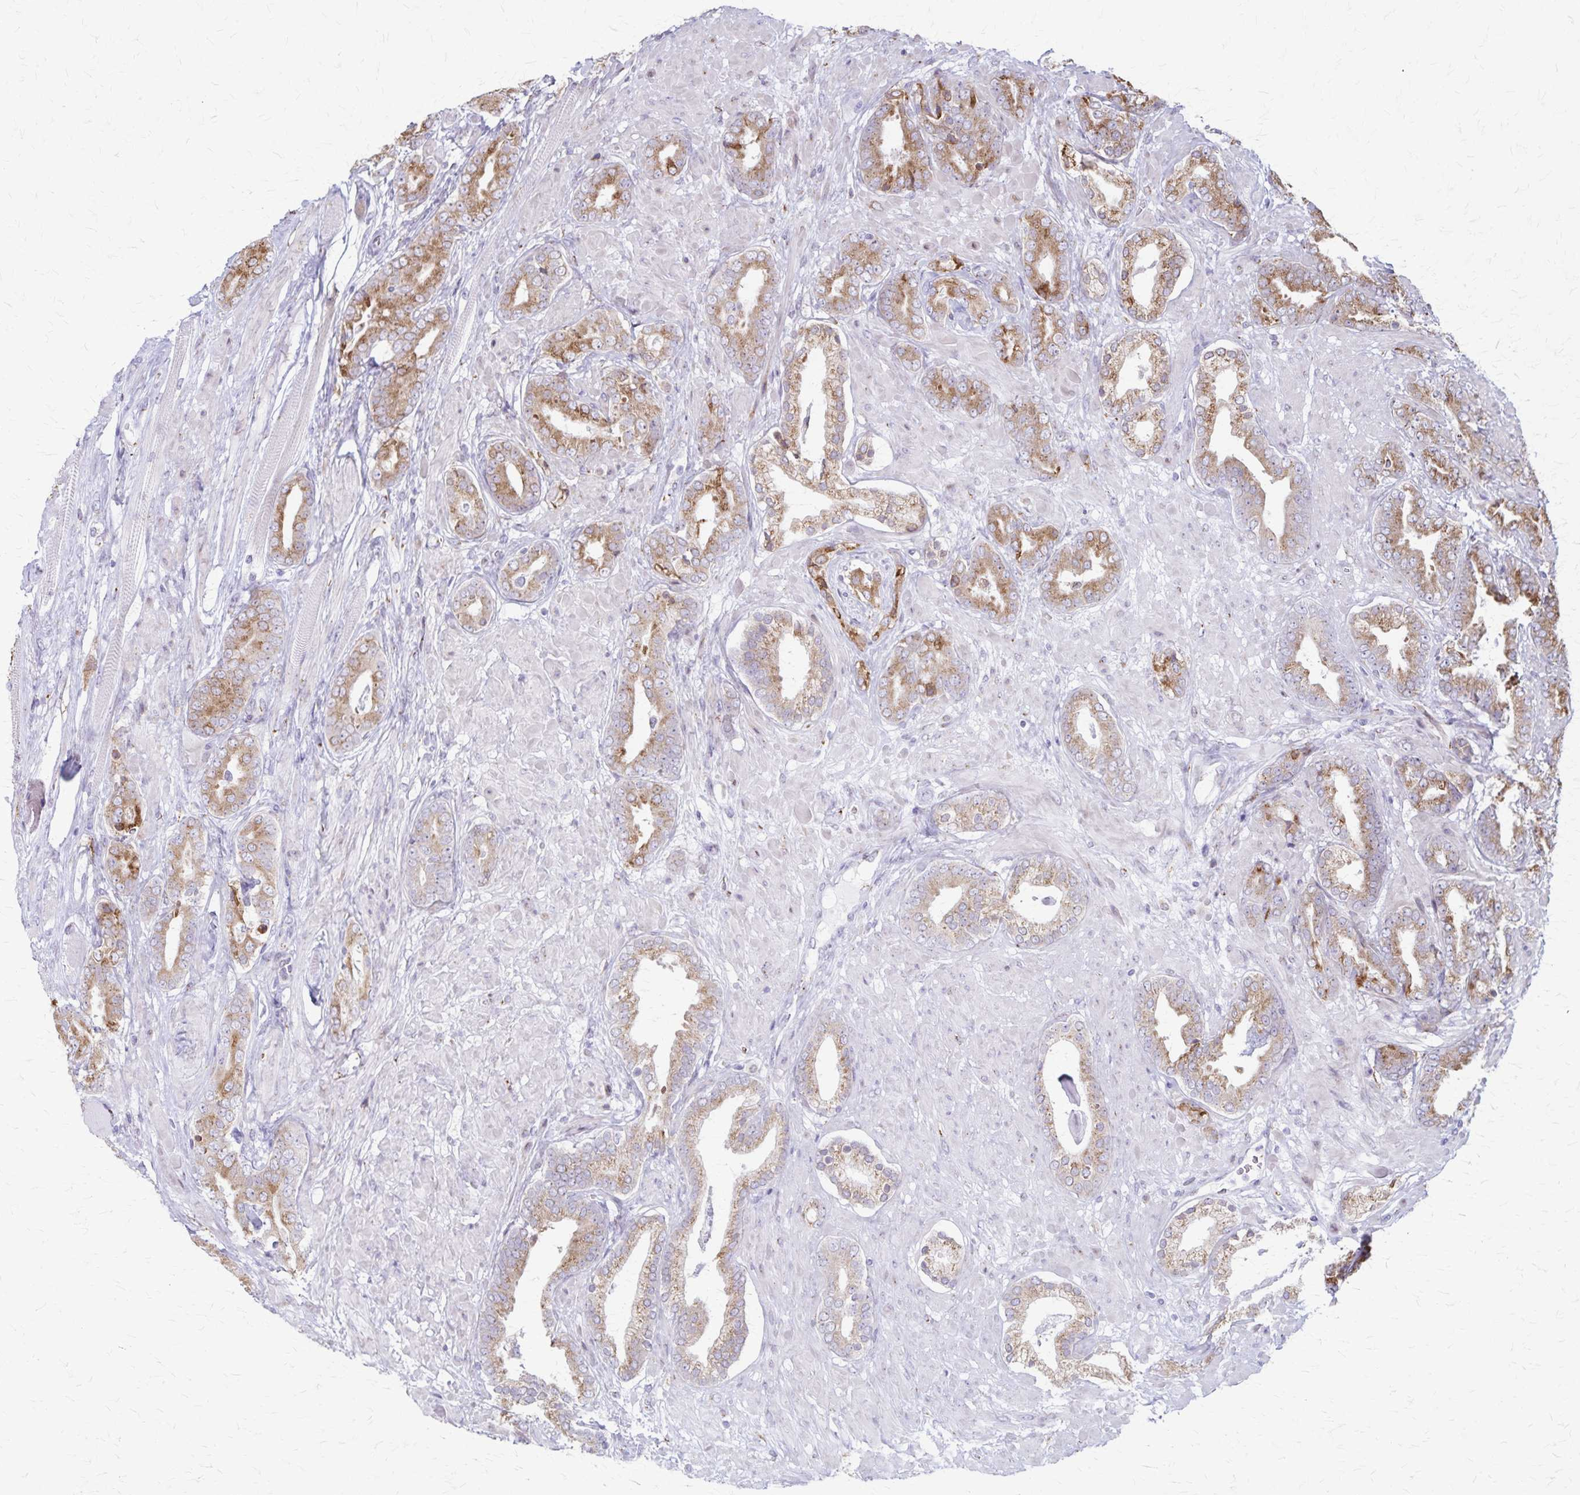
{"staining": {"intensity": "moderate", "quantity": ">75%", "location": "cytoplasmic/membranous"}, "tissue": "prostate cancer", "cell_type": "Tumor cells", "image_type": "cancer", "snomed": [{"axis": "morphology", "description": "Adenocarcinoma, High grade"}, {"axis": "topography", "description": "Prostate"}], "caption": "Human adenocarcinoma (high-grade) (prostate) stained with a protein marker displays moderate staining in tumor cells.", "gene": "MCFD2", "patient": {"sex": "male", "age": 56}}